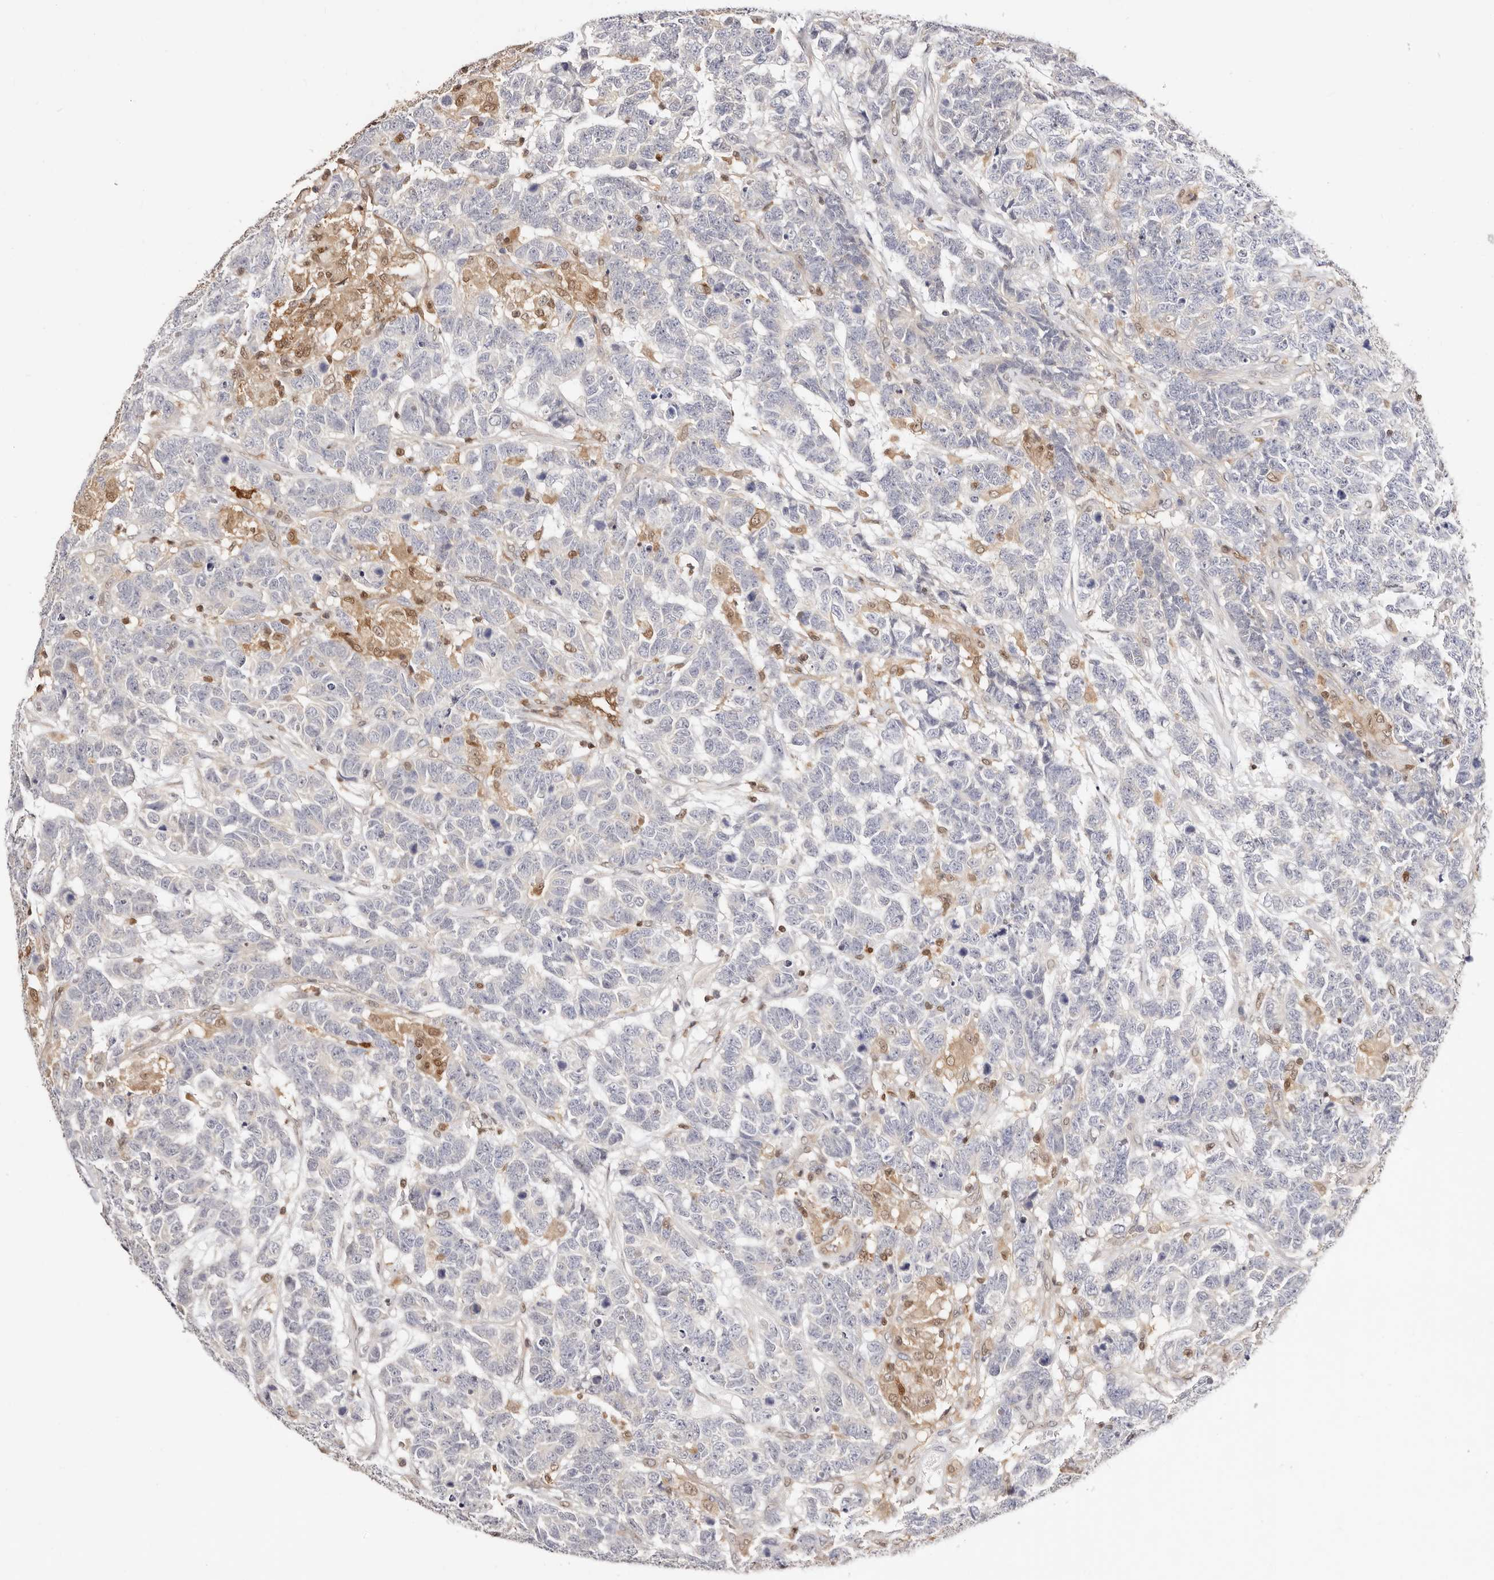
{"staining": {"intensity": "negative", "quantity": "none", "location": "none"}, "tissue": "testis cancer", "cell_type": "Tumor cells", "image_type": "cancer", "snomed": [{"axis": "morphology", "description": "Carcinoma, Embryonal, NOS"}, {"axis": "topography", "description": "Testis"}], "caption": "High power microscopy micrograph of an IHC histopathology image of testis cancer, revealing no significant staining in tumor cells.", "gene": "STAT5A", "patient": {"sex": "male", "age": 26}}